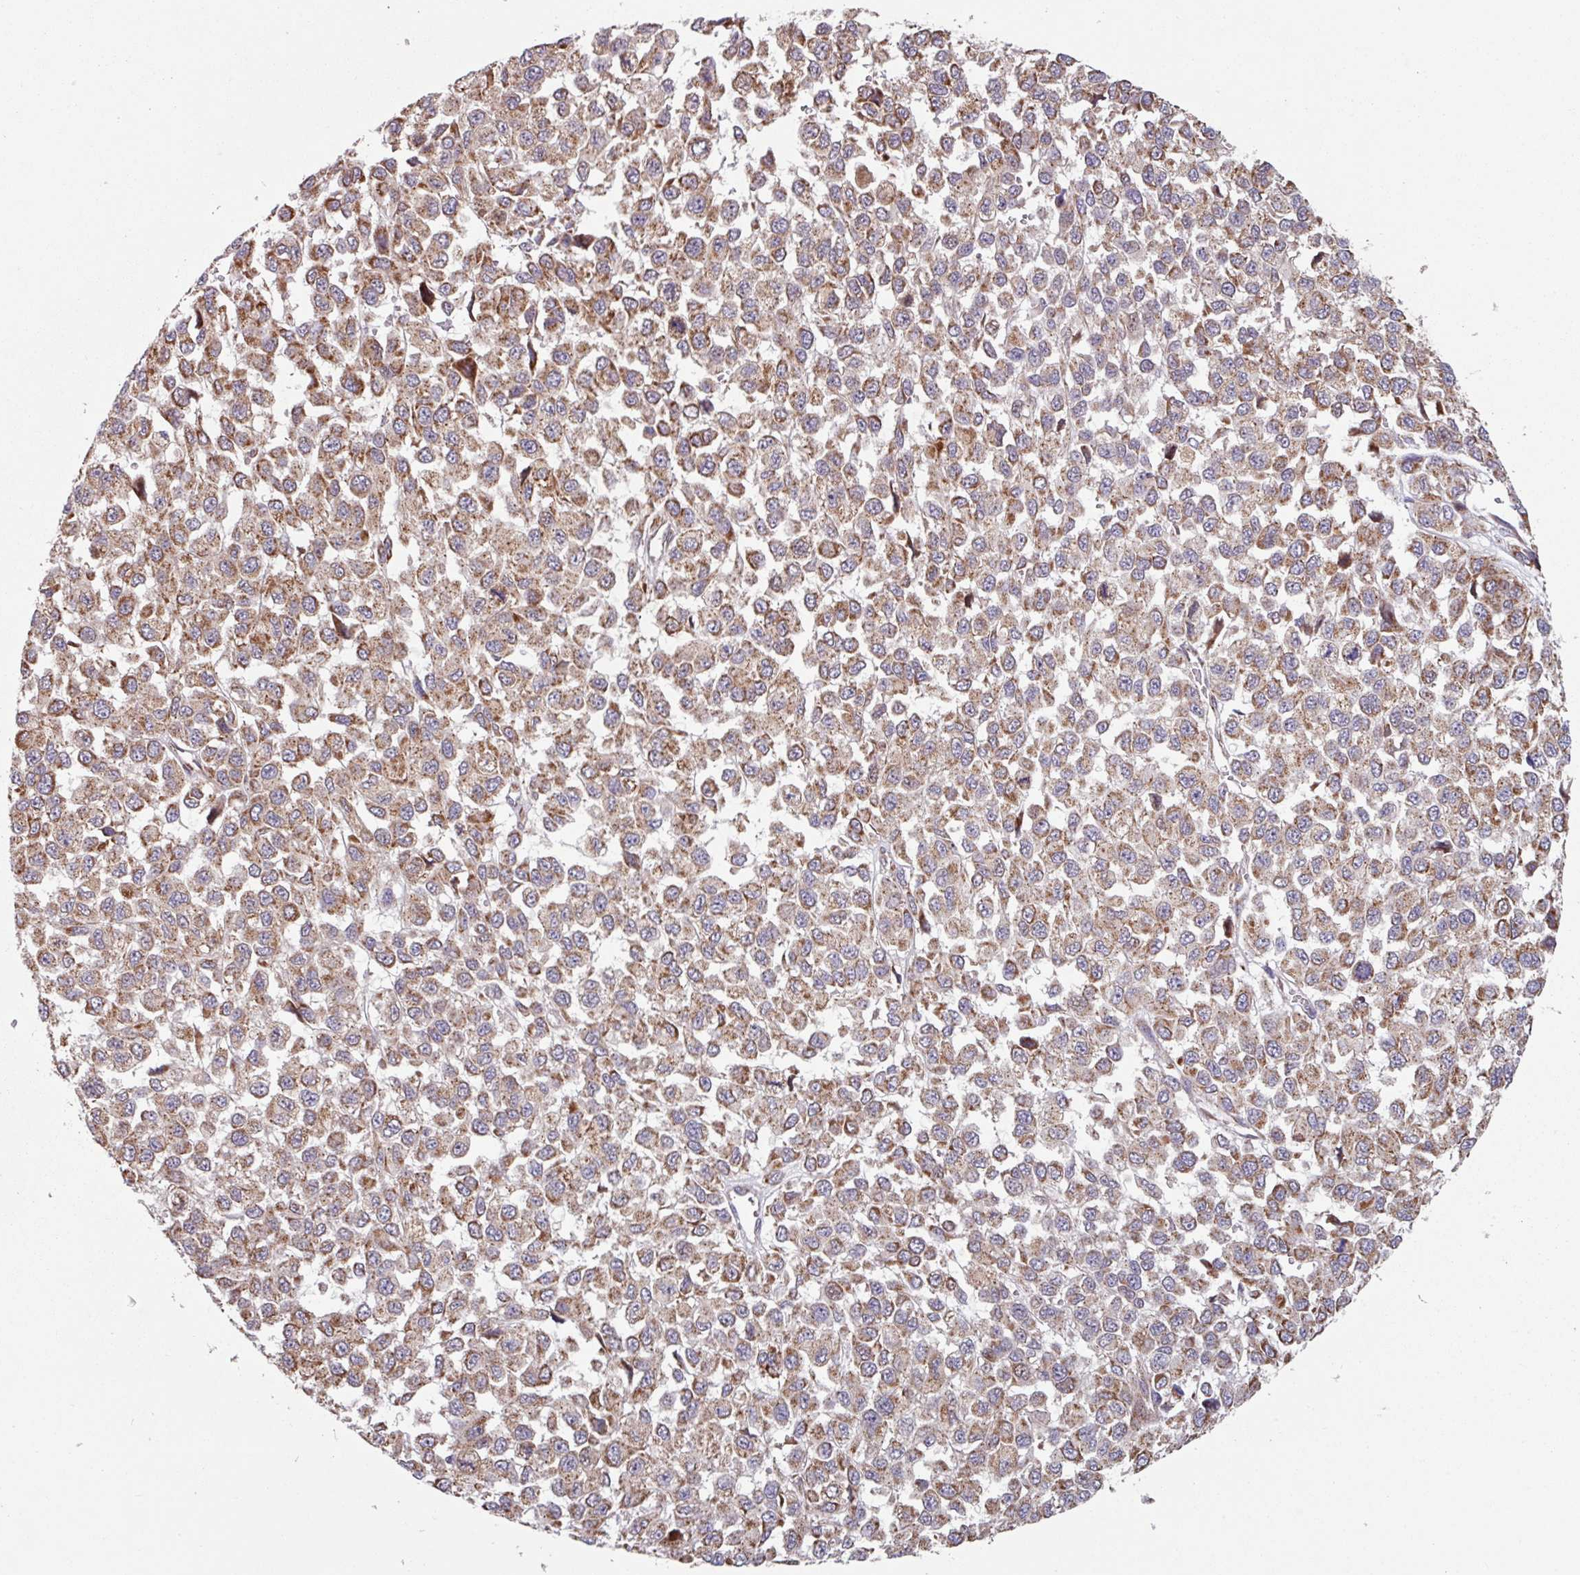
{"staining": {"intensity": "moderate", "quantity": ">75%", "location": "cytoplasmic/membranous"}, "tissue": "melanoma", "cell_type": "Tumor cells", "image_type": "cancer", "snomed": [{"axis": "morphology", "description": "Malignant melanoma, NOS"}, {"axis": "topography", "description": "Skin"}], "caption": "Approximately >75% of tumor cells in human melanoma show moderate cytoplasmic/membranous protein positivity as visualized by brown immunohistochemical staining.", "gene": "COX7C", "patient": {"sex": "male", "age": 62}}